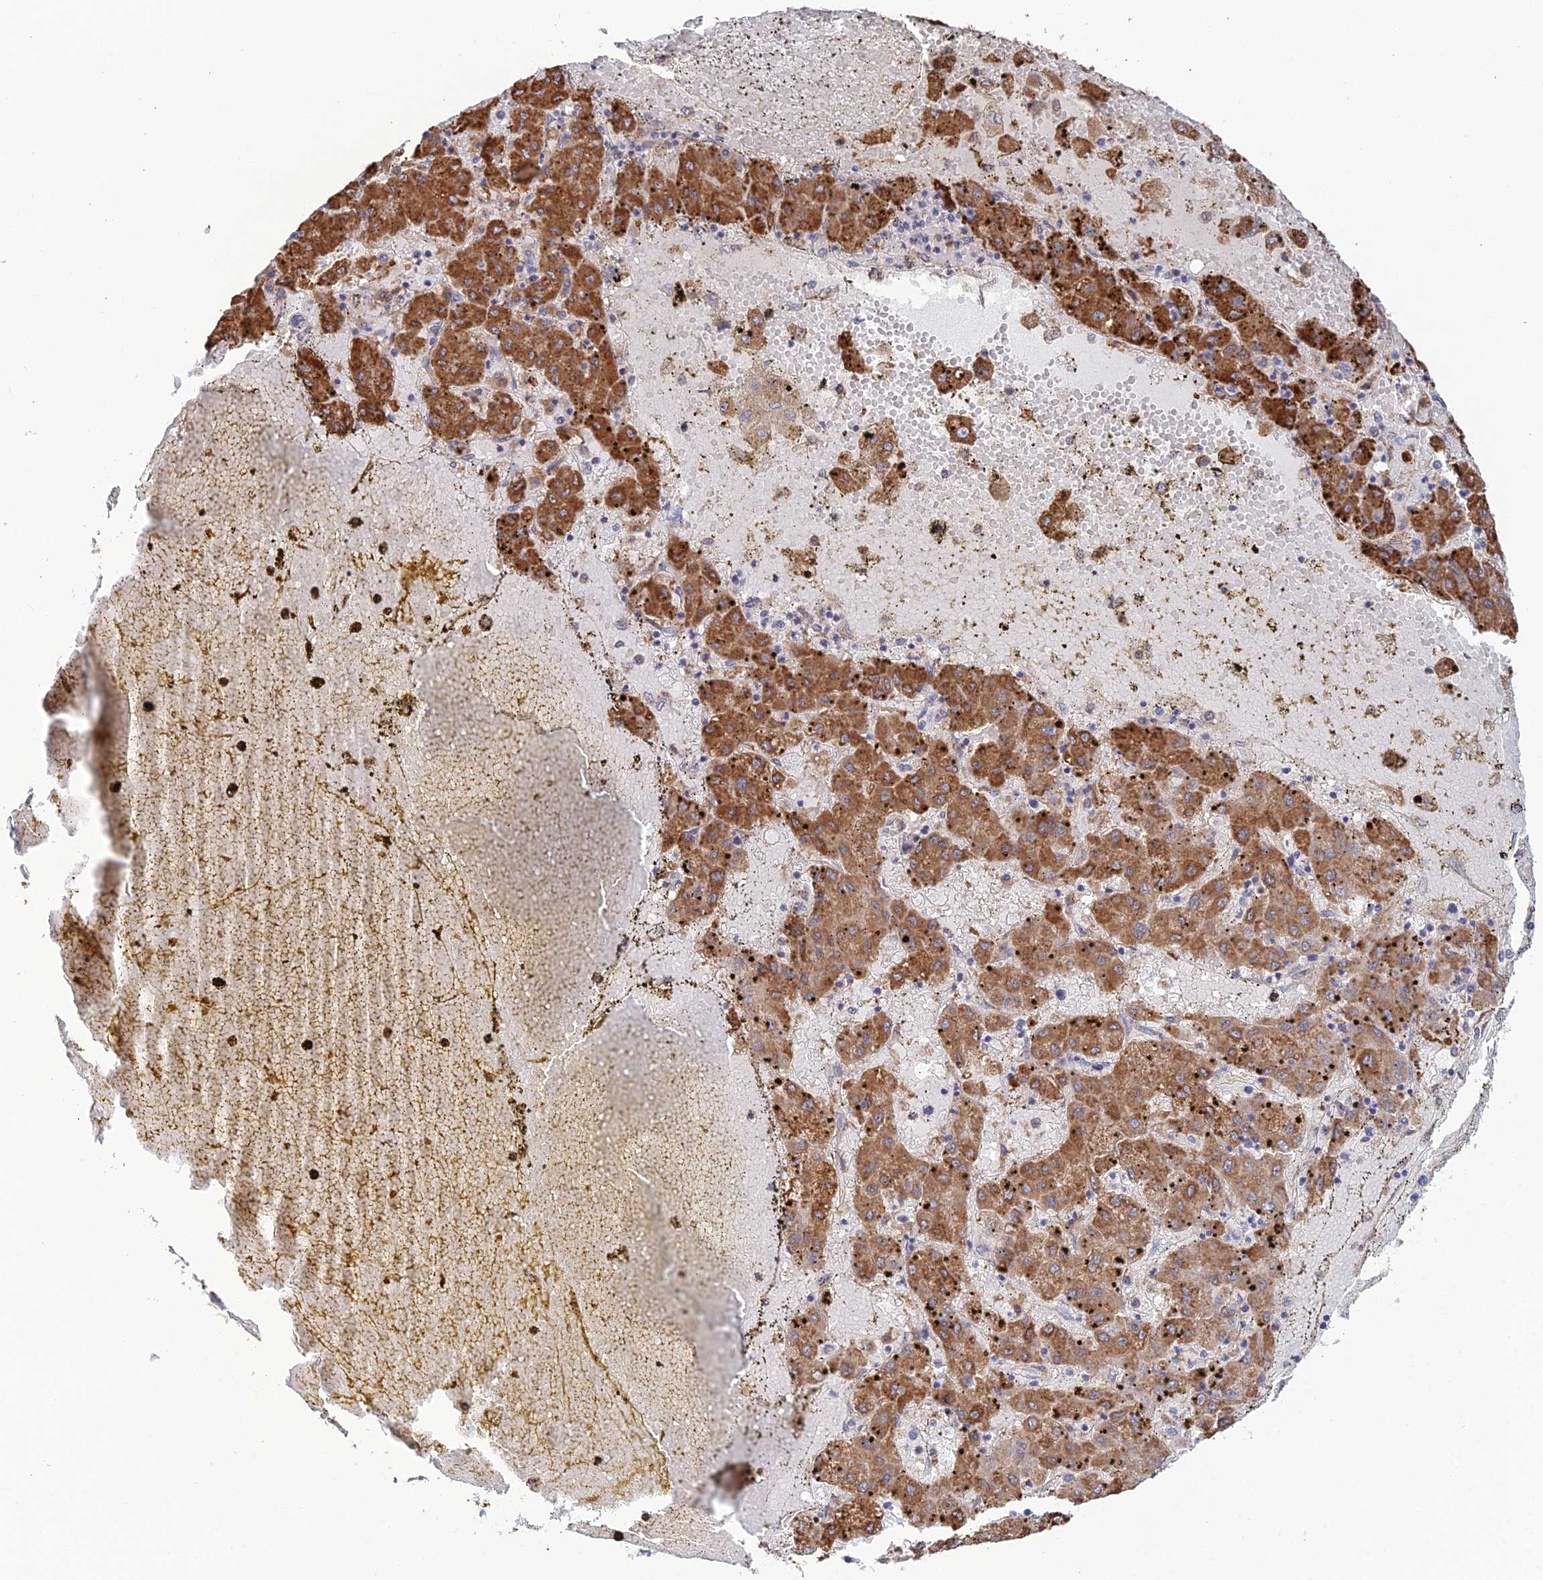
{"staining": {"intensity": "strong", "quantity": ">75%", "location": "cytoplasmic/membranous"}, "tissue": "liver cancer", "cell_type": "Tumor cells", "image_type": "cancer", "snomed": [{"axis": "morphology", "description": "Carcinoma, Hepatocellular, NOS"}, {"axis": "topography", "description": "Liver"}], "caption": "DAB (3,3'-diaminobenzidine) immunohistochemical staining of liver hepatocellular carcinoma demonstrates strong cytoplasmic/membranous protein staining in about >75% of tumor cells. The protein of interest is shown in brown color, while the nuclei are stained blue.", "gene": "TRAPPC6A", "patient": {"sex": "male", "age": 72}}